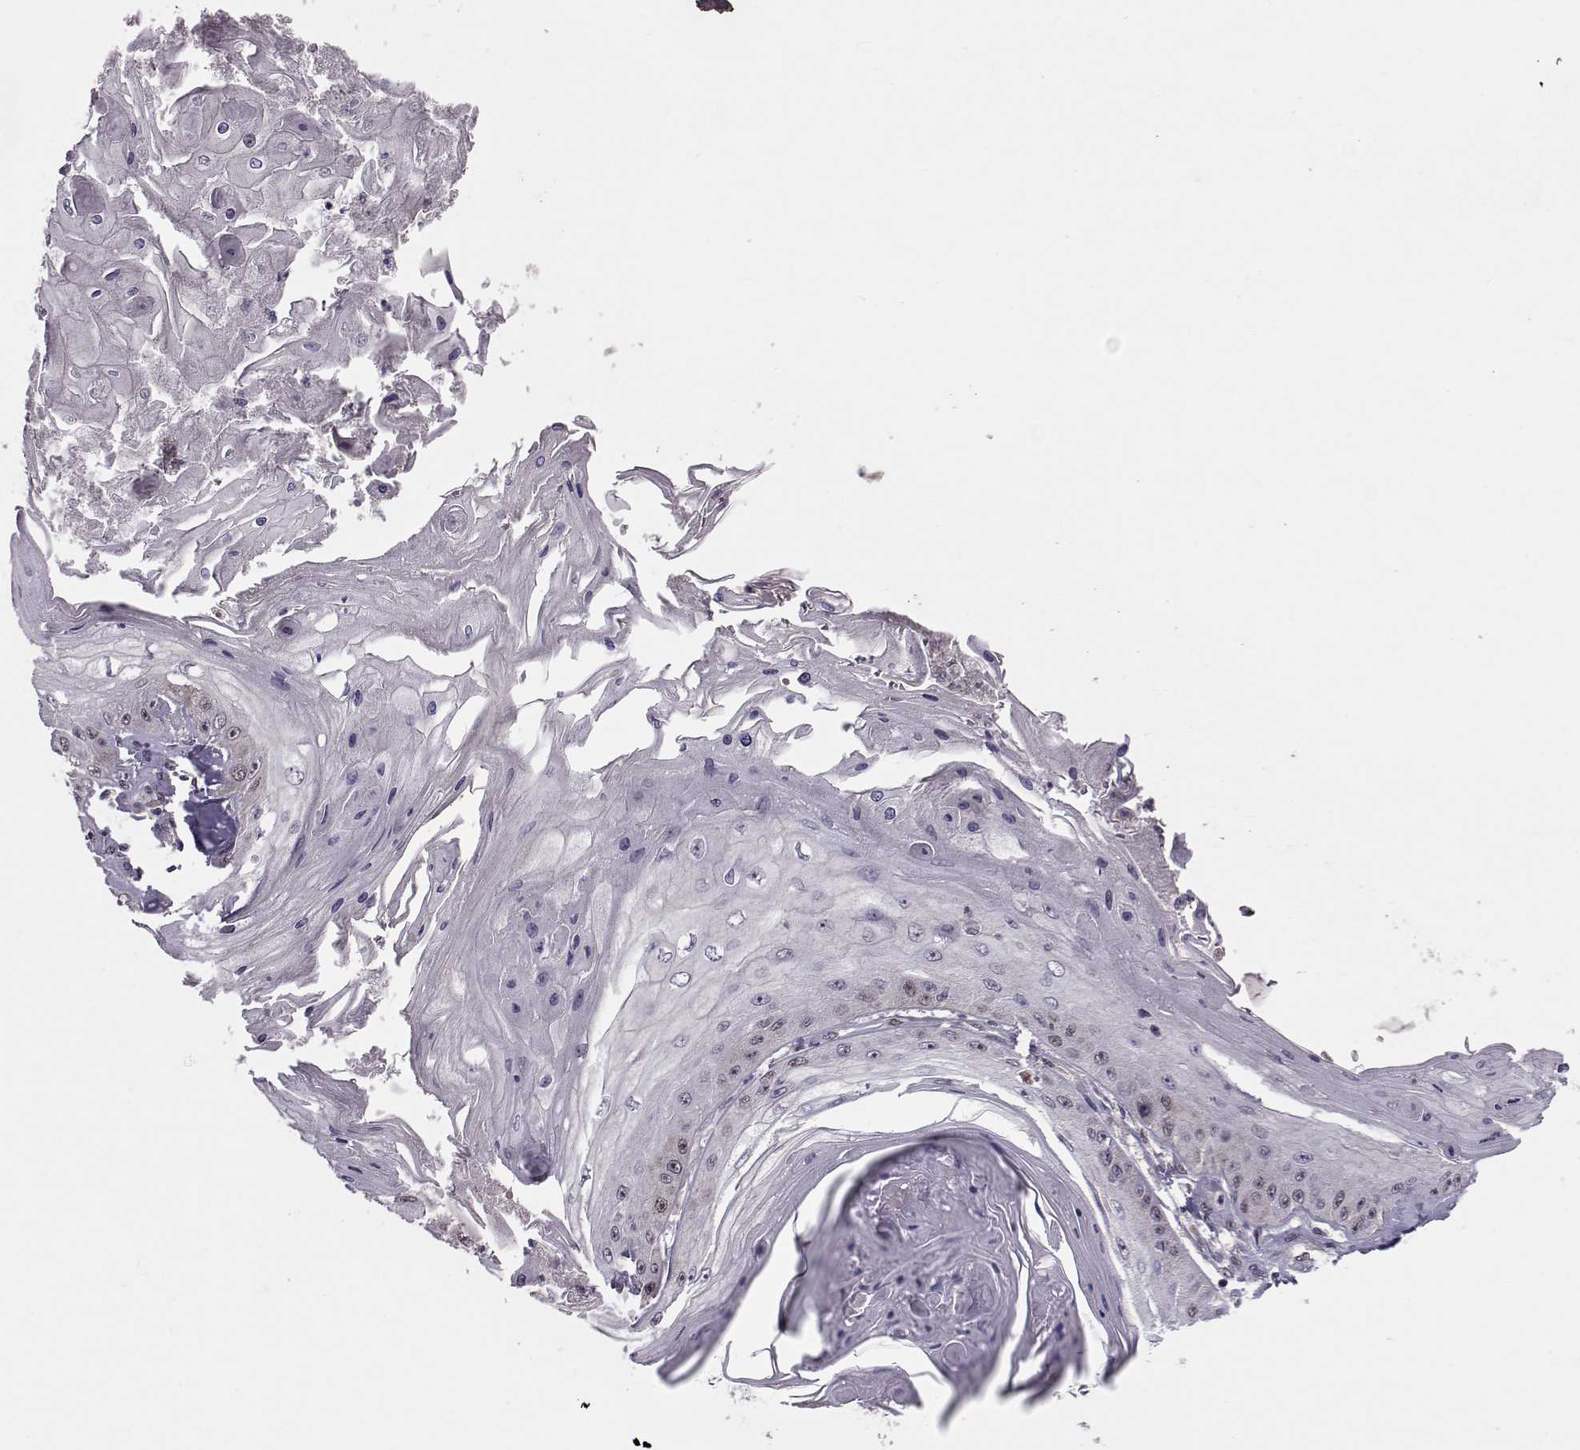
{"staining": {"intensity": "weak", "quantity": "<25%", "location": "nuclear"}, "tissue": "skin cancer", "cell_type": "Tumor cells", "image_type": "cancer", "snomed": [{"axis": "morphology", "description": "Squamous cell carcinoma, NOS"}, {"axis": "topography", "description": "Skin"}], "caption": "An immunohistochemistry (IHC) micrograph of skin cancer is shown. There is no staining in tumor cells of skin cancer.", "gene": "CDK4", "patient": {"sex": "male", "age": 70}}